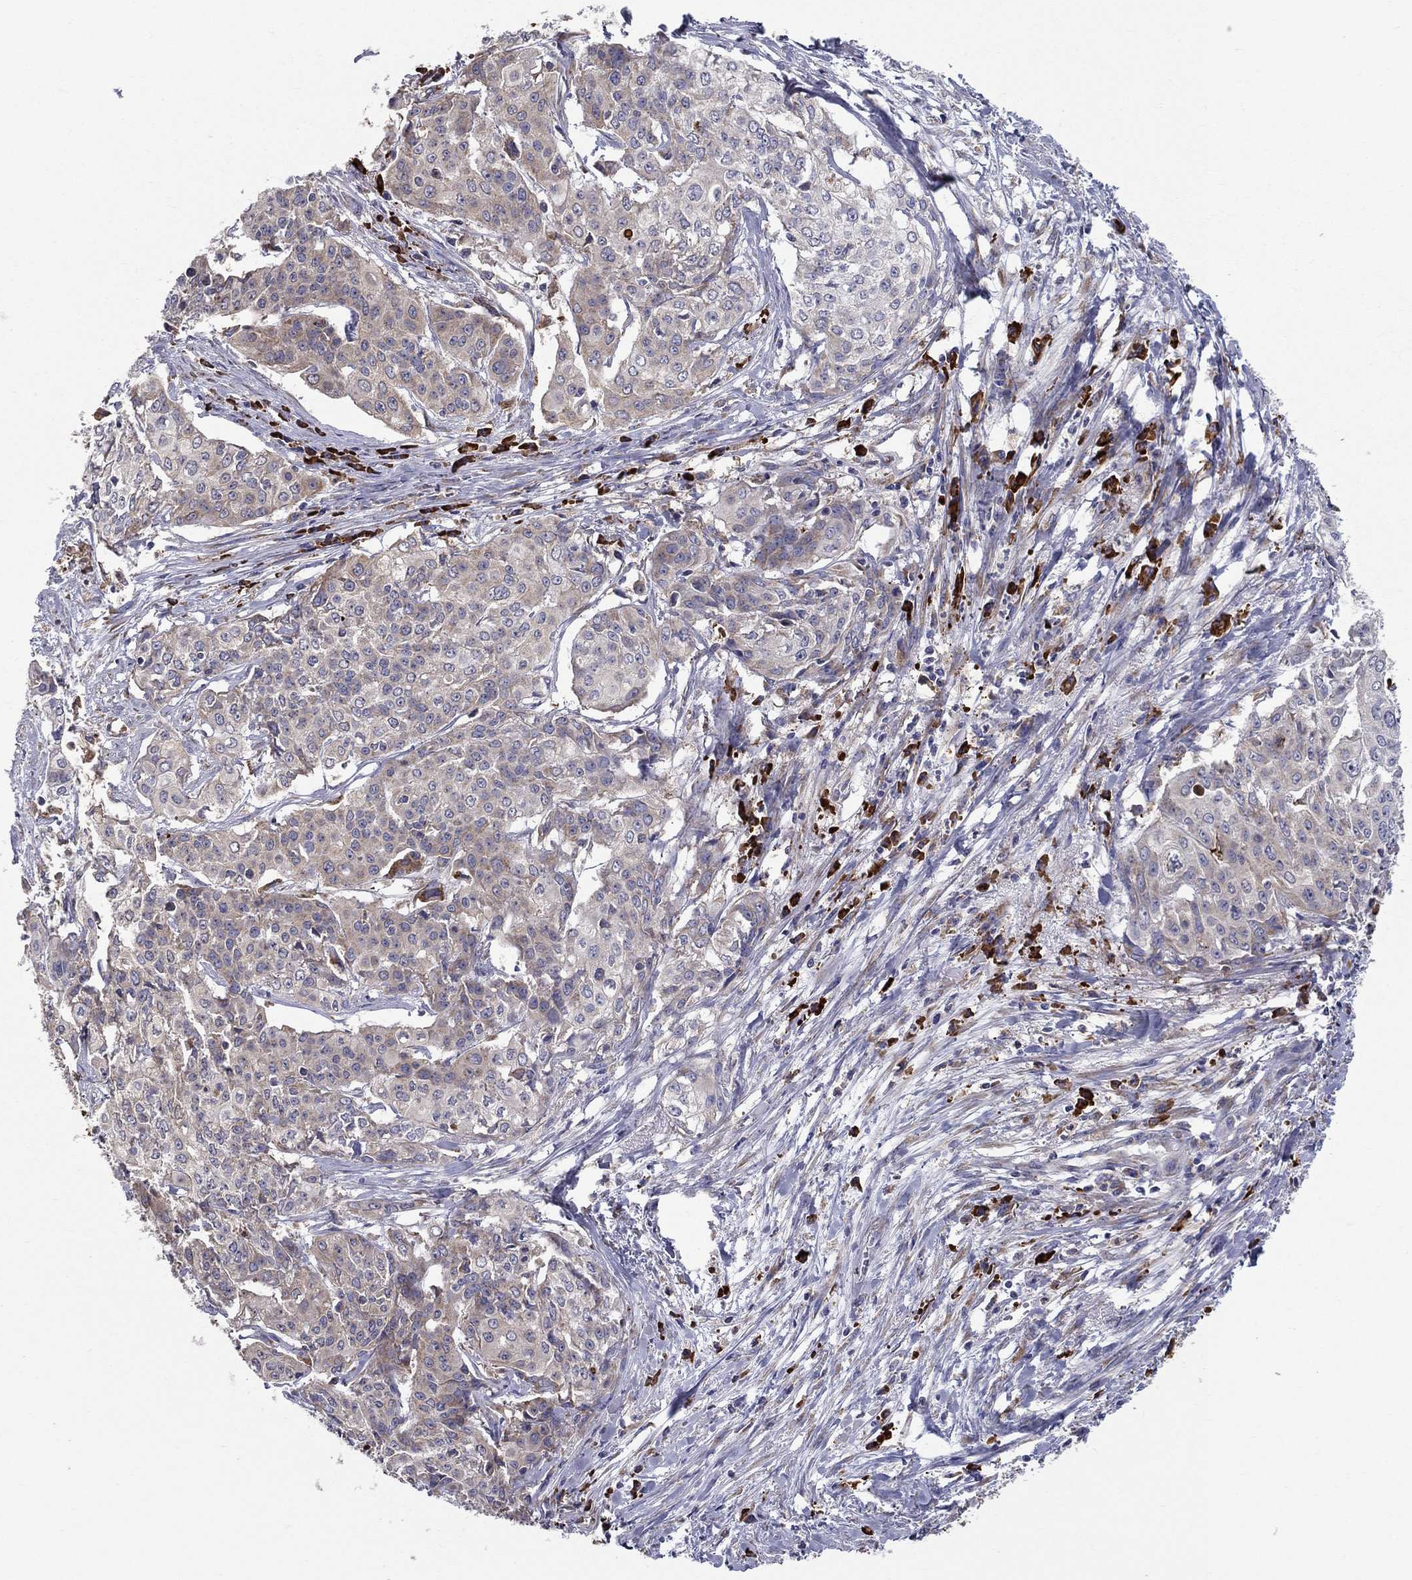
{"staining": {"intensity": "negative", "quantity": "none", "location": "none"}, "tissue": "cervical cancer", "cell_type": "Tumor cells", "image_type": "cancer", "snomed": [{"axis": "morphology", "description": "Squamous cell carcinoma, NOS"}, {"axis": "topography", "description": "Cervix"}], "caption": "Immunohistochemistry photomicrograph of neoplastic tissue: cervical squamous cell carcinoma stained with DAB (3,3'-diaminobenzidine) reveals no significant protein expression in tumor cells. (DAB (3,3'-diaminobenzidine) immunohistochemistry (IHC), high magnification).", "gene": "PRDX4", "patient": {"sex": "female", "age": 39}}